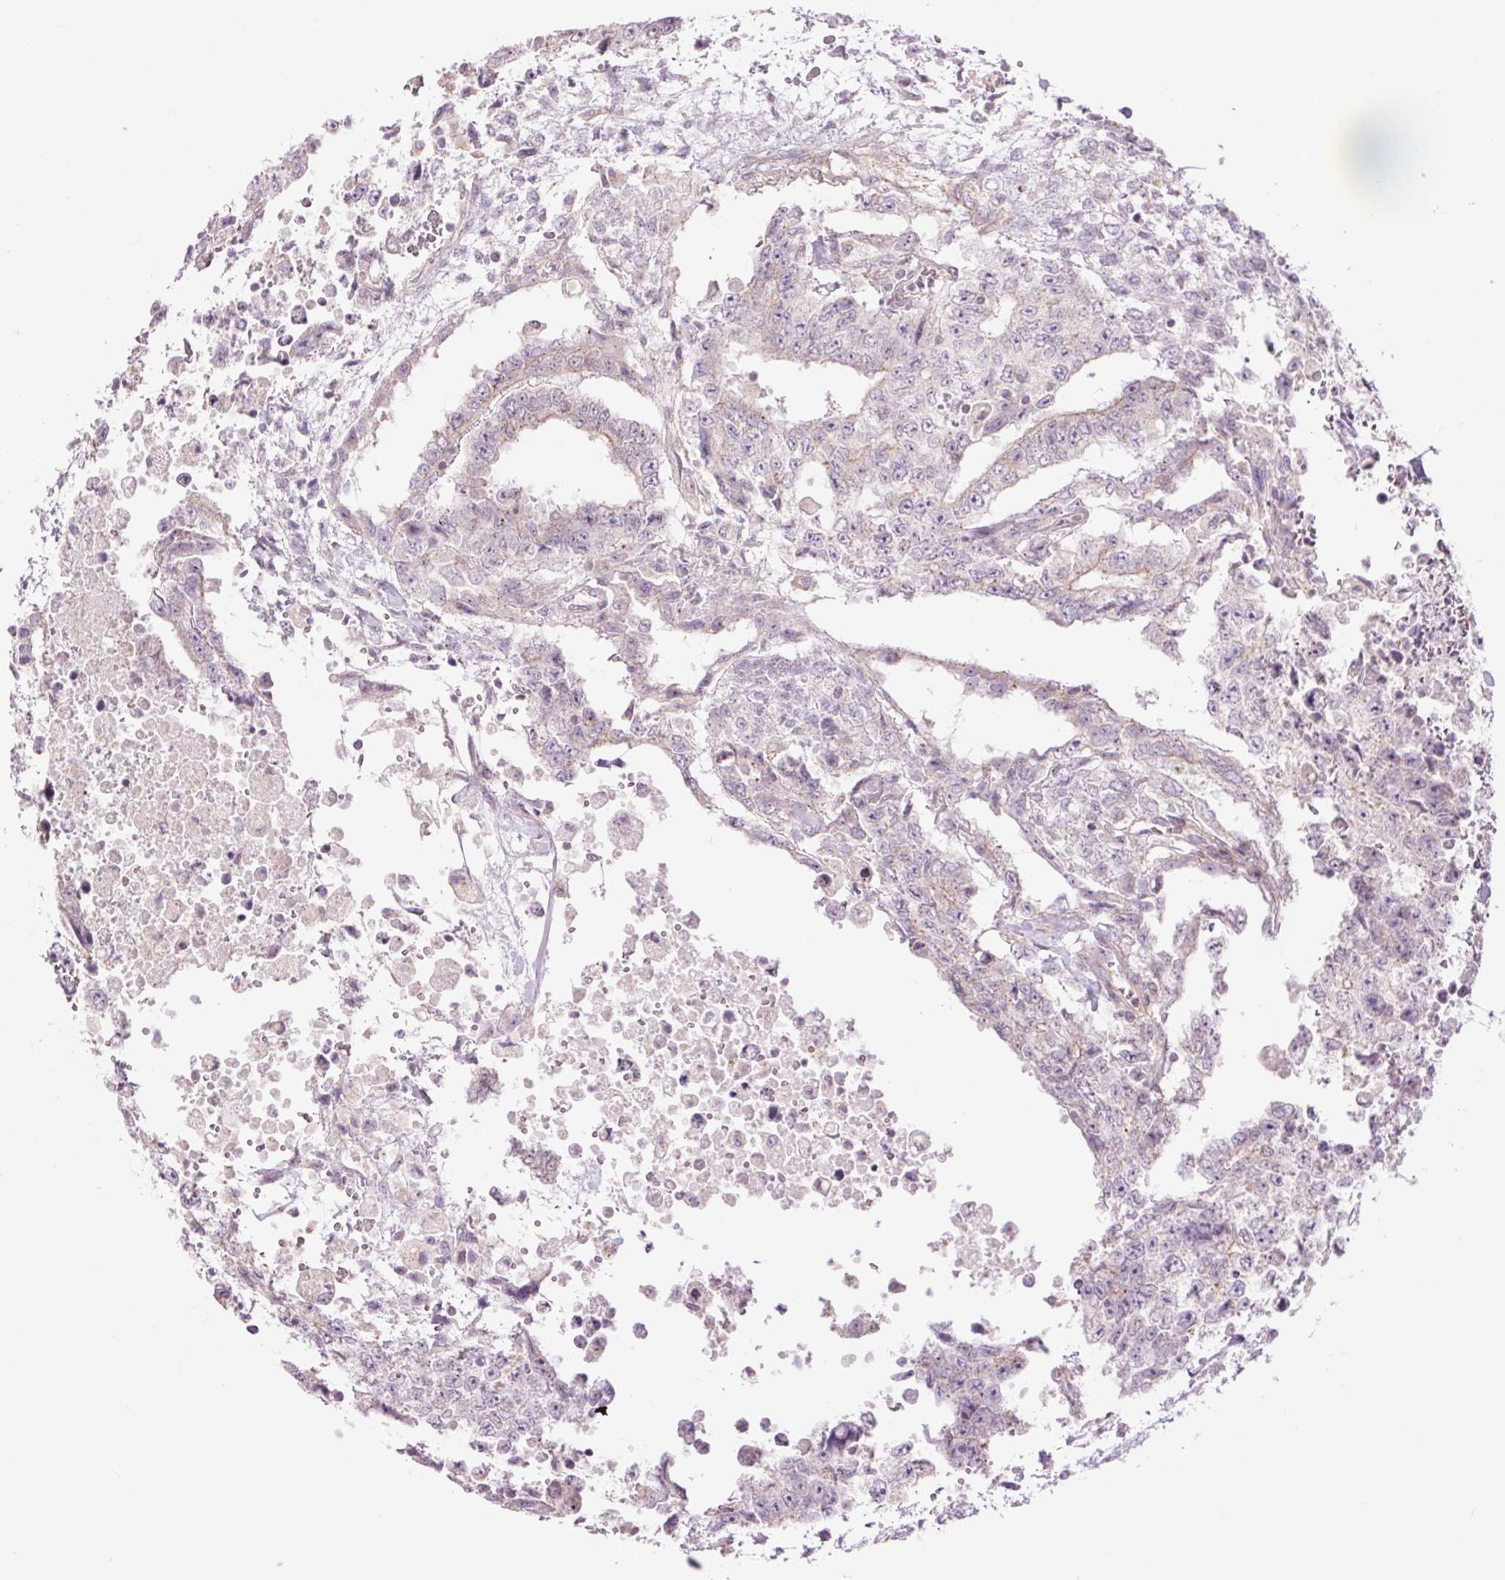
{"staining": {"intensity": "weak", "quantity": "<25%", "location": "cytoplasmic/membranous"}, "tissue": "testis cancer", "cell_type": "Tumor cells", "image_type": "cancer", "snomed": [{"axis": "morphology", "description": "Carcinoma, Embryonal, NOS"}, {"axis": "topography", "description": "Testis"}], "caption": "Testis cancer was stained to show a protein in brown. There is no significant positivity in tumor cells. (Stains: DAB (3,3'-diaminobenzidine) immunohistochemistry with hematoxylin counter stain, Microscopy: brightfield microscopy at high magnification).", "gene": "CTNNA3", "patient": {"sex": "male", "age": 24}}